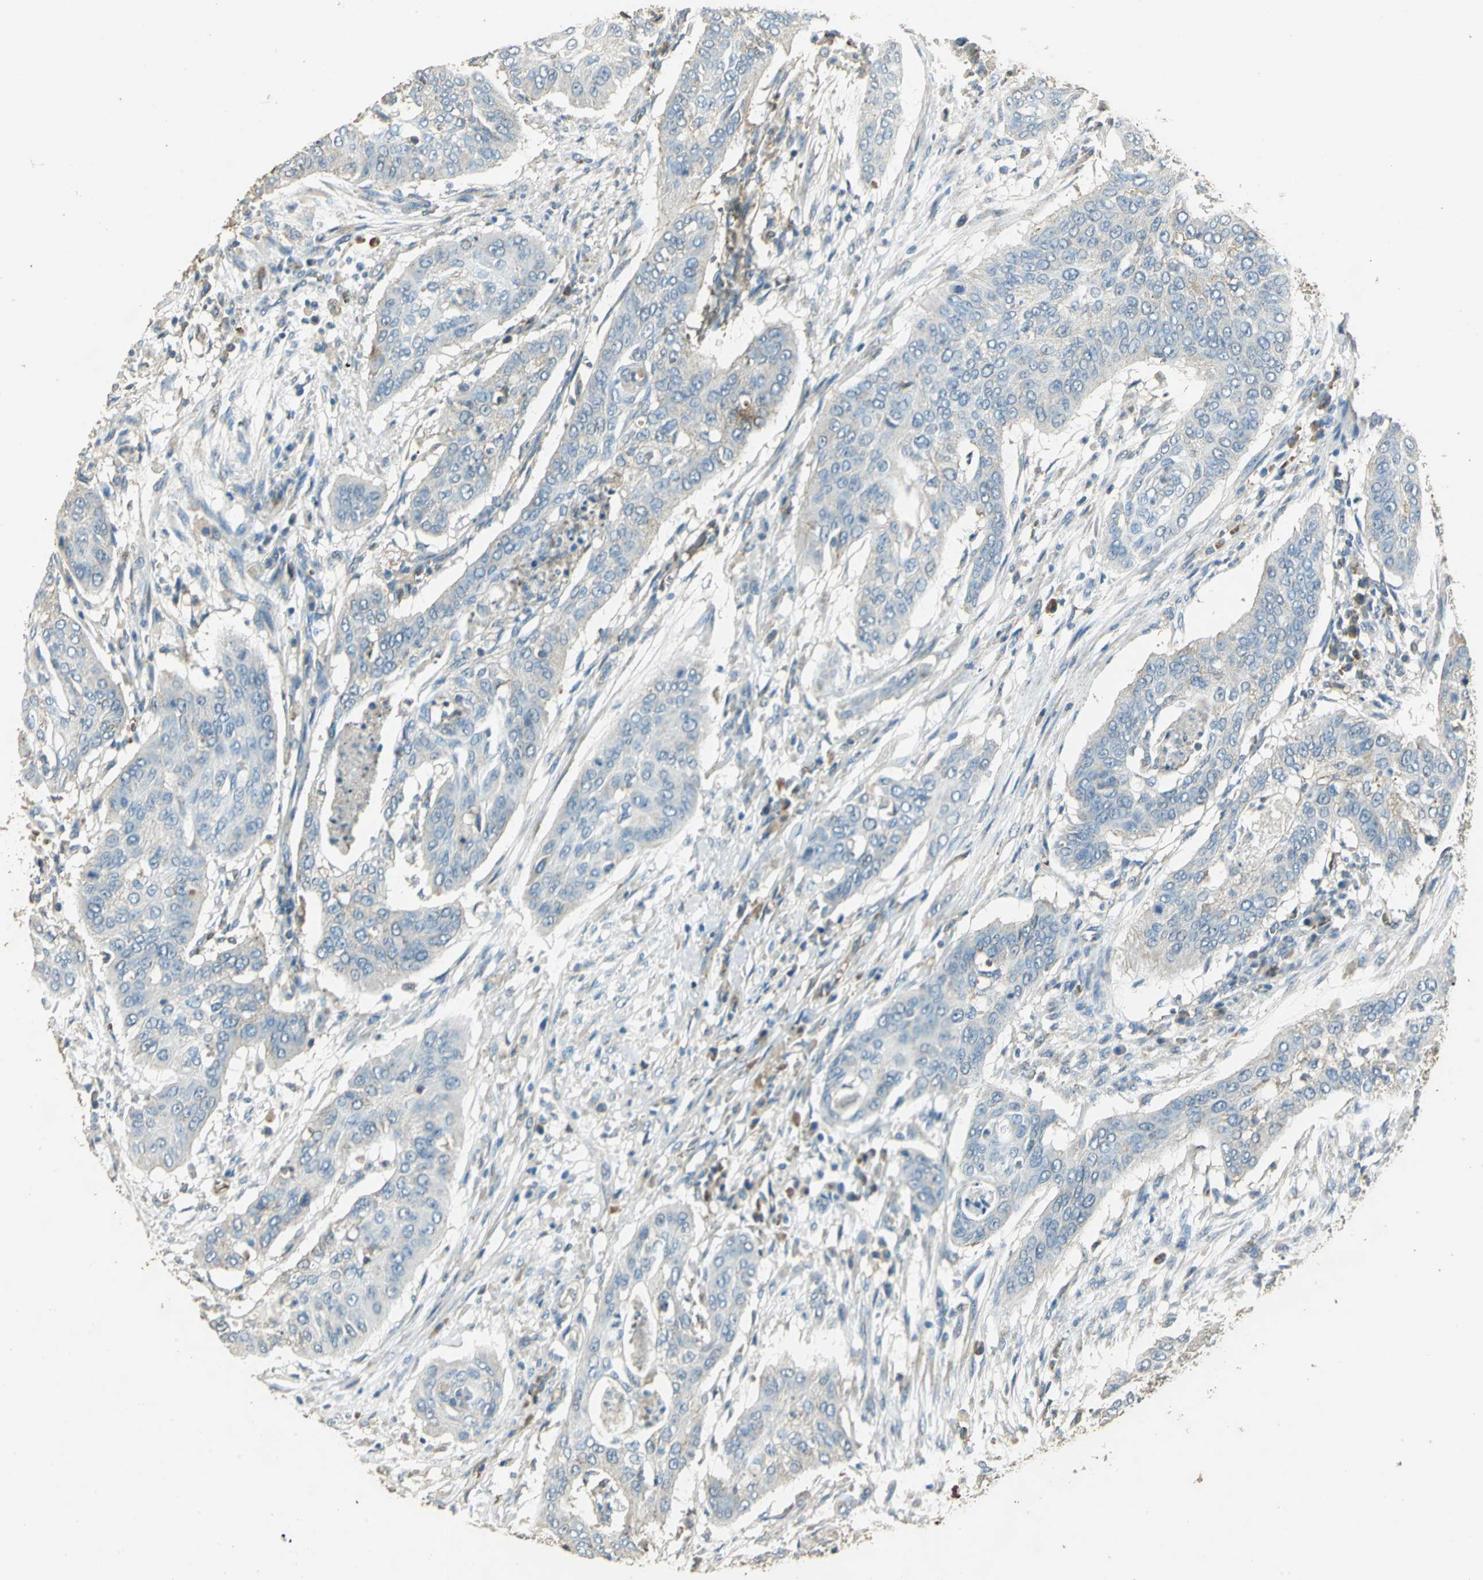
{"staining": {"intensity": "weak", "quantity": "<25%", "location": "cytoplasmic/membranous"}, "tissue": "cervical cancer", "cell_type": "Tumor cells", "image_type": "cancer", "snomed": [{"axis": "morphology", "description": "Squamous cell carcinoma, NOS"}, {"axis": "topography", "description": "Cervix"}], "caption": "Immunohistochemical staining of squamous cell carcinoma (cervical) displays no significant staining in tumor cells.", "gene": "TRAPPC2", "patient": {"sex": "female", "age": 39}}